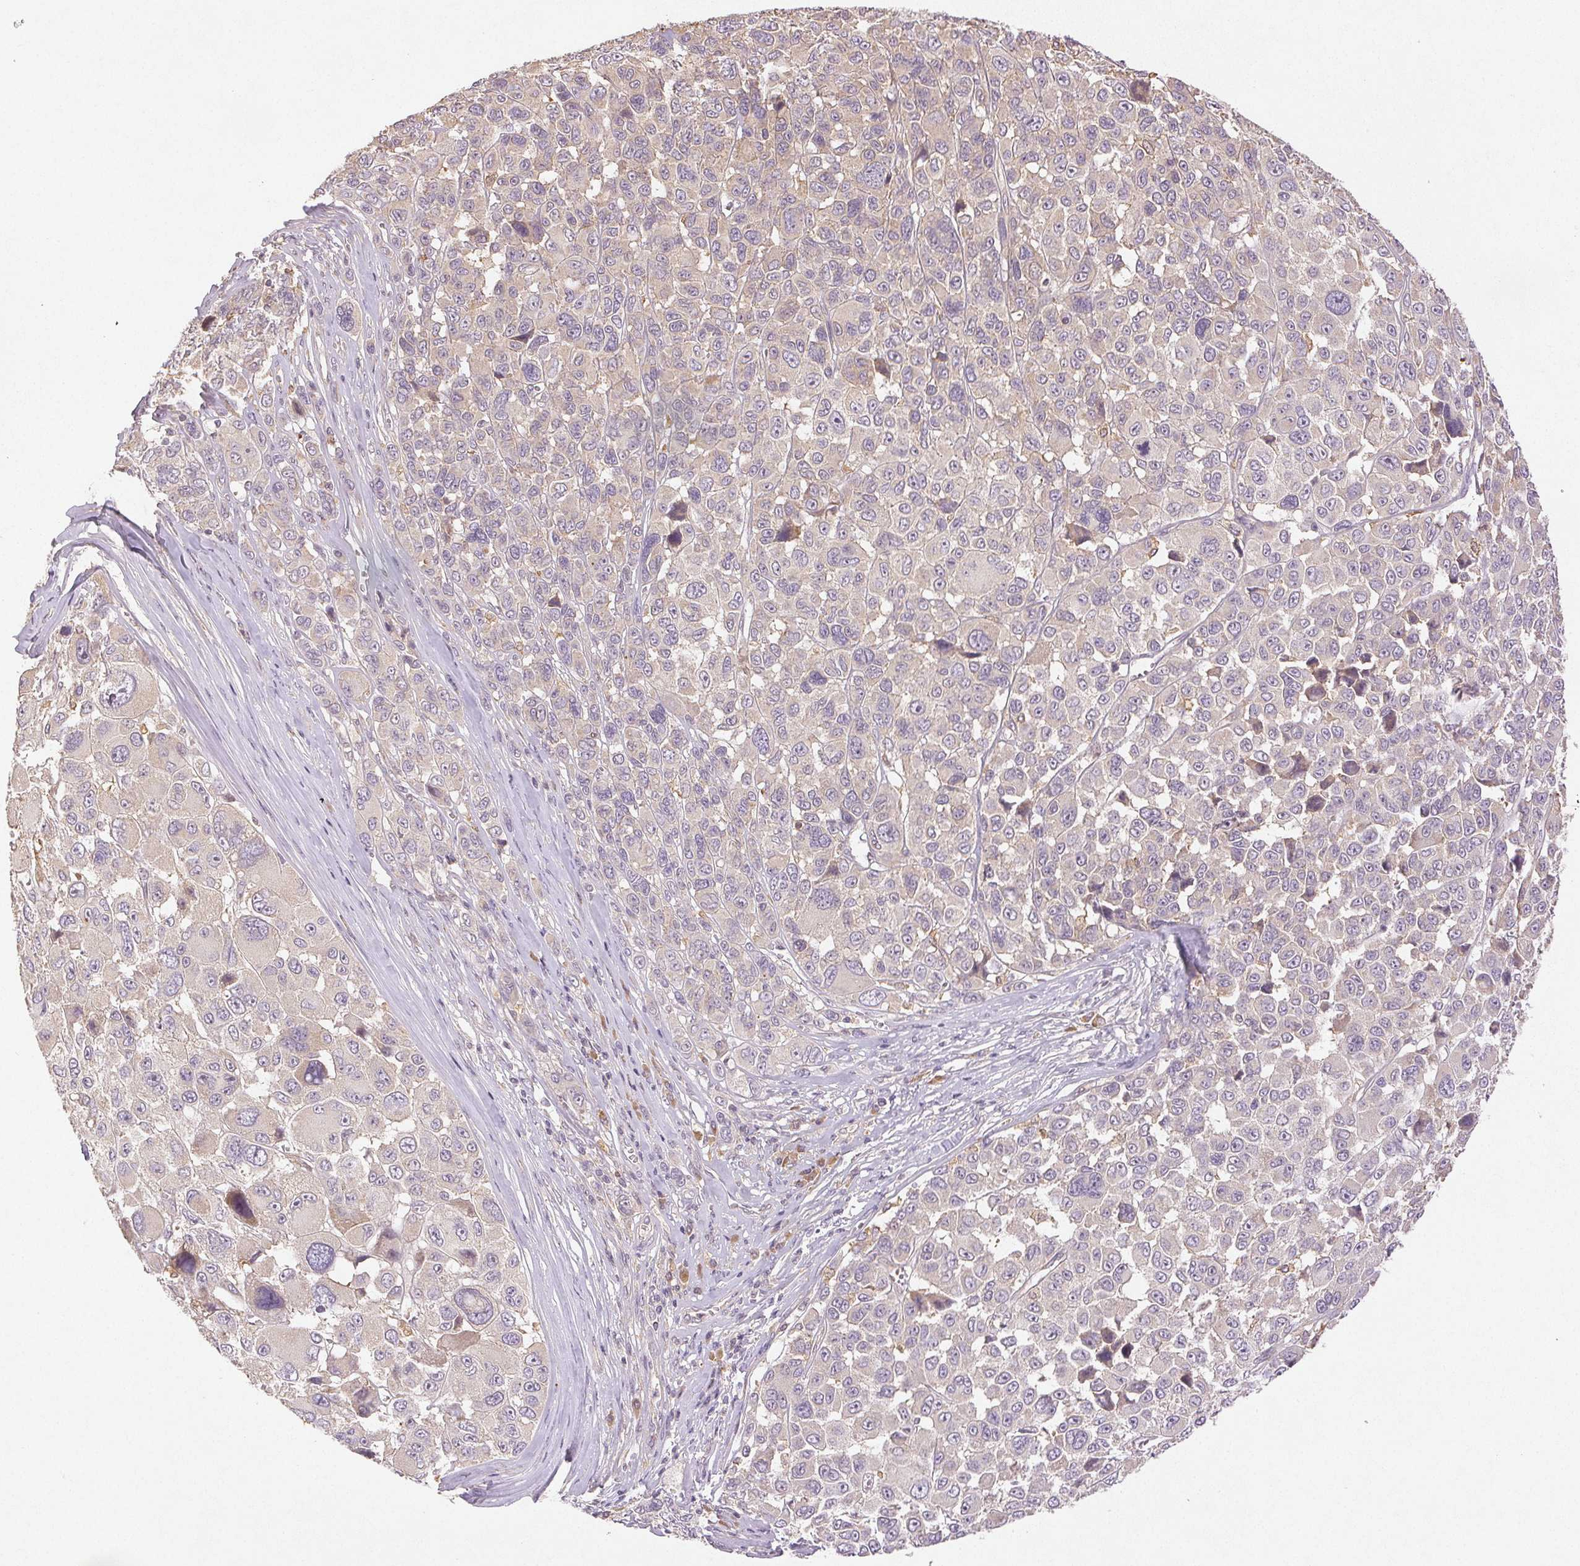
{"staining": {"intensity": "negative", "quantity": "none", "location": "none"}, "tissue": "melanoma", "cell_type": "Tumor cells", "image_type": "cancer", "snomed": [{"axis": "morphology", "description": "Malignant melanoma, NOS"}, {"axis": "topography", "description": "Skin"}], "caption": "Protein analysis of malignant melanoma exhibits no significant staining in tumor cells. Brightfield microscopy of immunohistochemistry (IHC) stained with DAB (3,3'-diaminobenzidine) (brown) and hematoxylin (blue), captured at high magnification.", "gene": "YIF1B", "patient": {"sex": "female", "age": 66}}